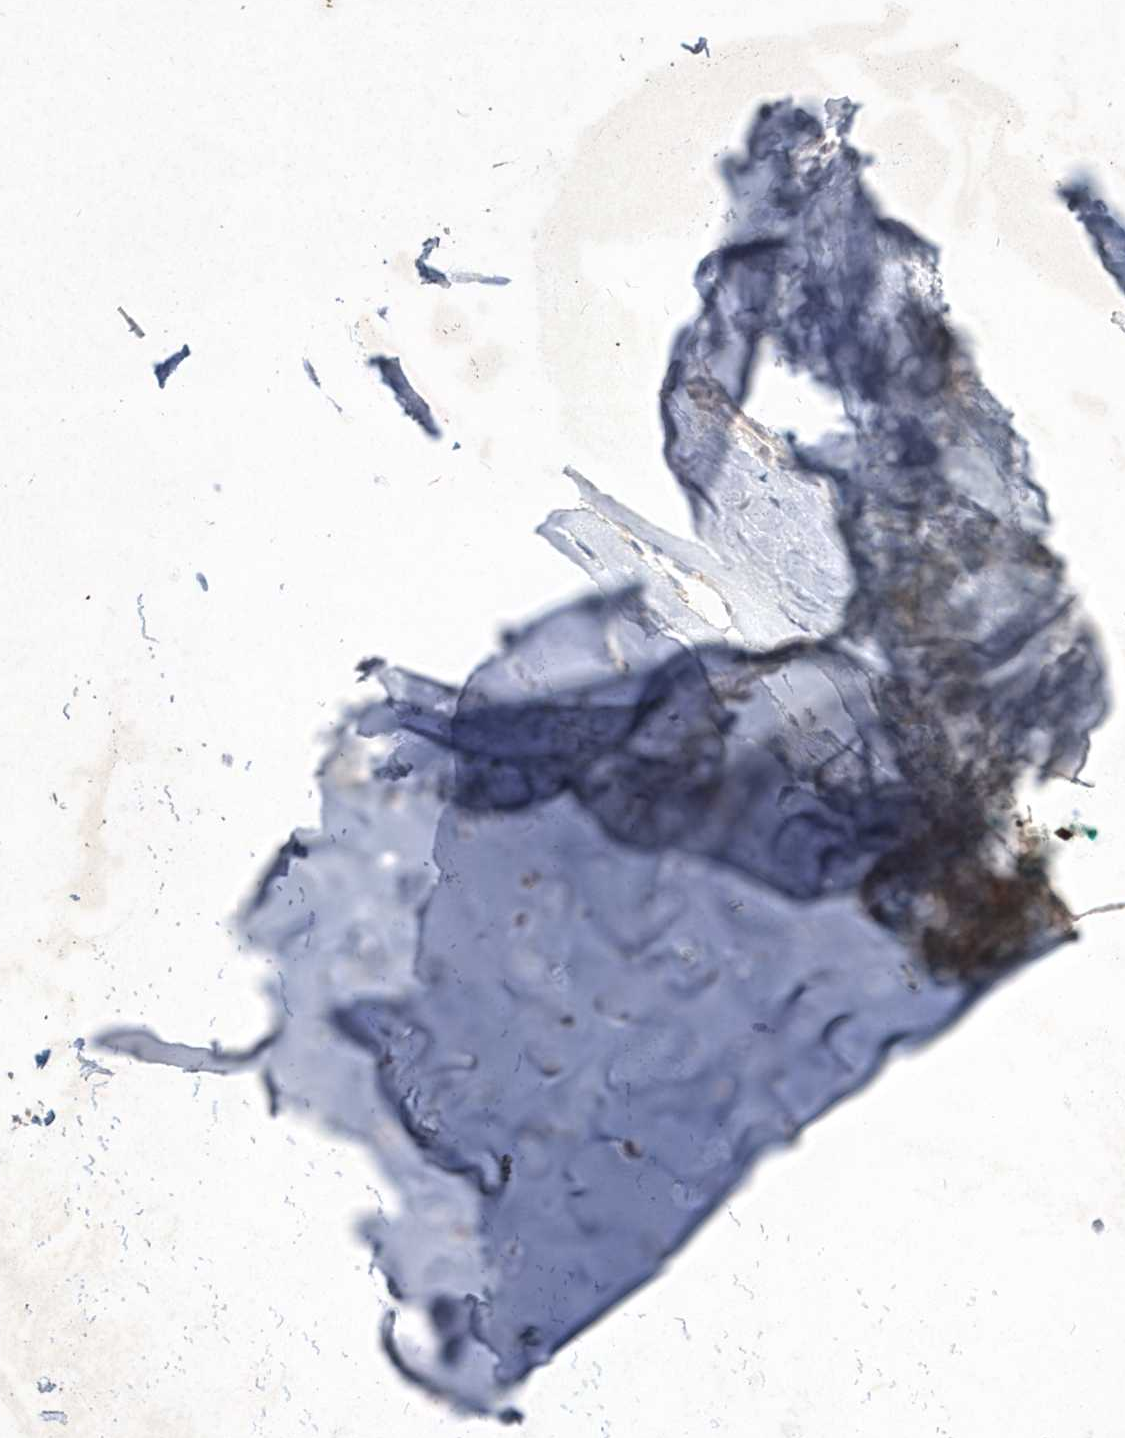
{"staining": {"intensity": "negative", "quantity": "none", "location": "none"}, "tissue": "adipose tissue", "cell_type": "Adipocytes", "image_type": "normal", "snomed": [{"axis": "morphology", "description": "Normal tissue, NOS"}, {"axis": "morphology", "description": "Basal cell carcinoma"}, {"axis": "topography", "description": "Cartilage tissue"}, {"axis": "topography", "description": "Nasopharynx"}, {"axis": "topography", "description": "Oral tissue"}], "caption": "IHC micrograph of normal adipose tissue: human adipose tissue stained with DAB exhibits no significant protein expression in adipocytes.", "gene": "LARS1", "patient": {"sex": "female", "age": 77}}